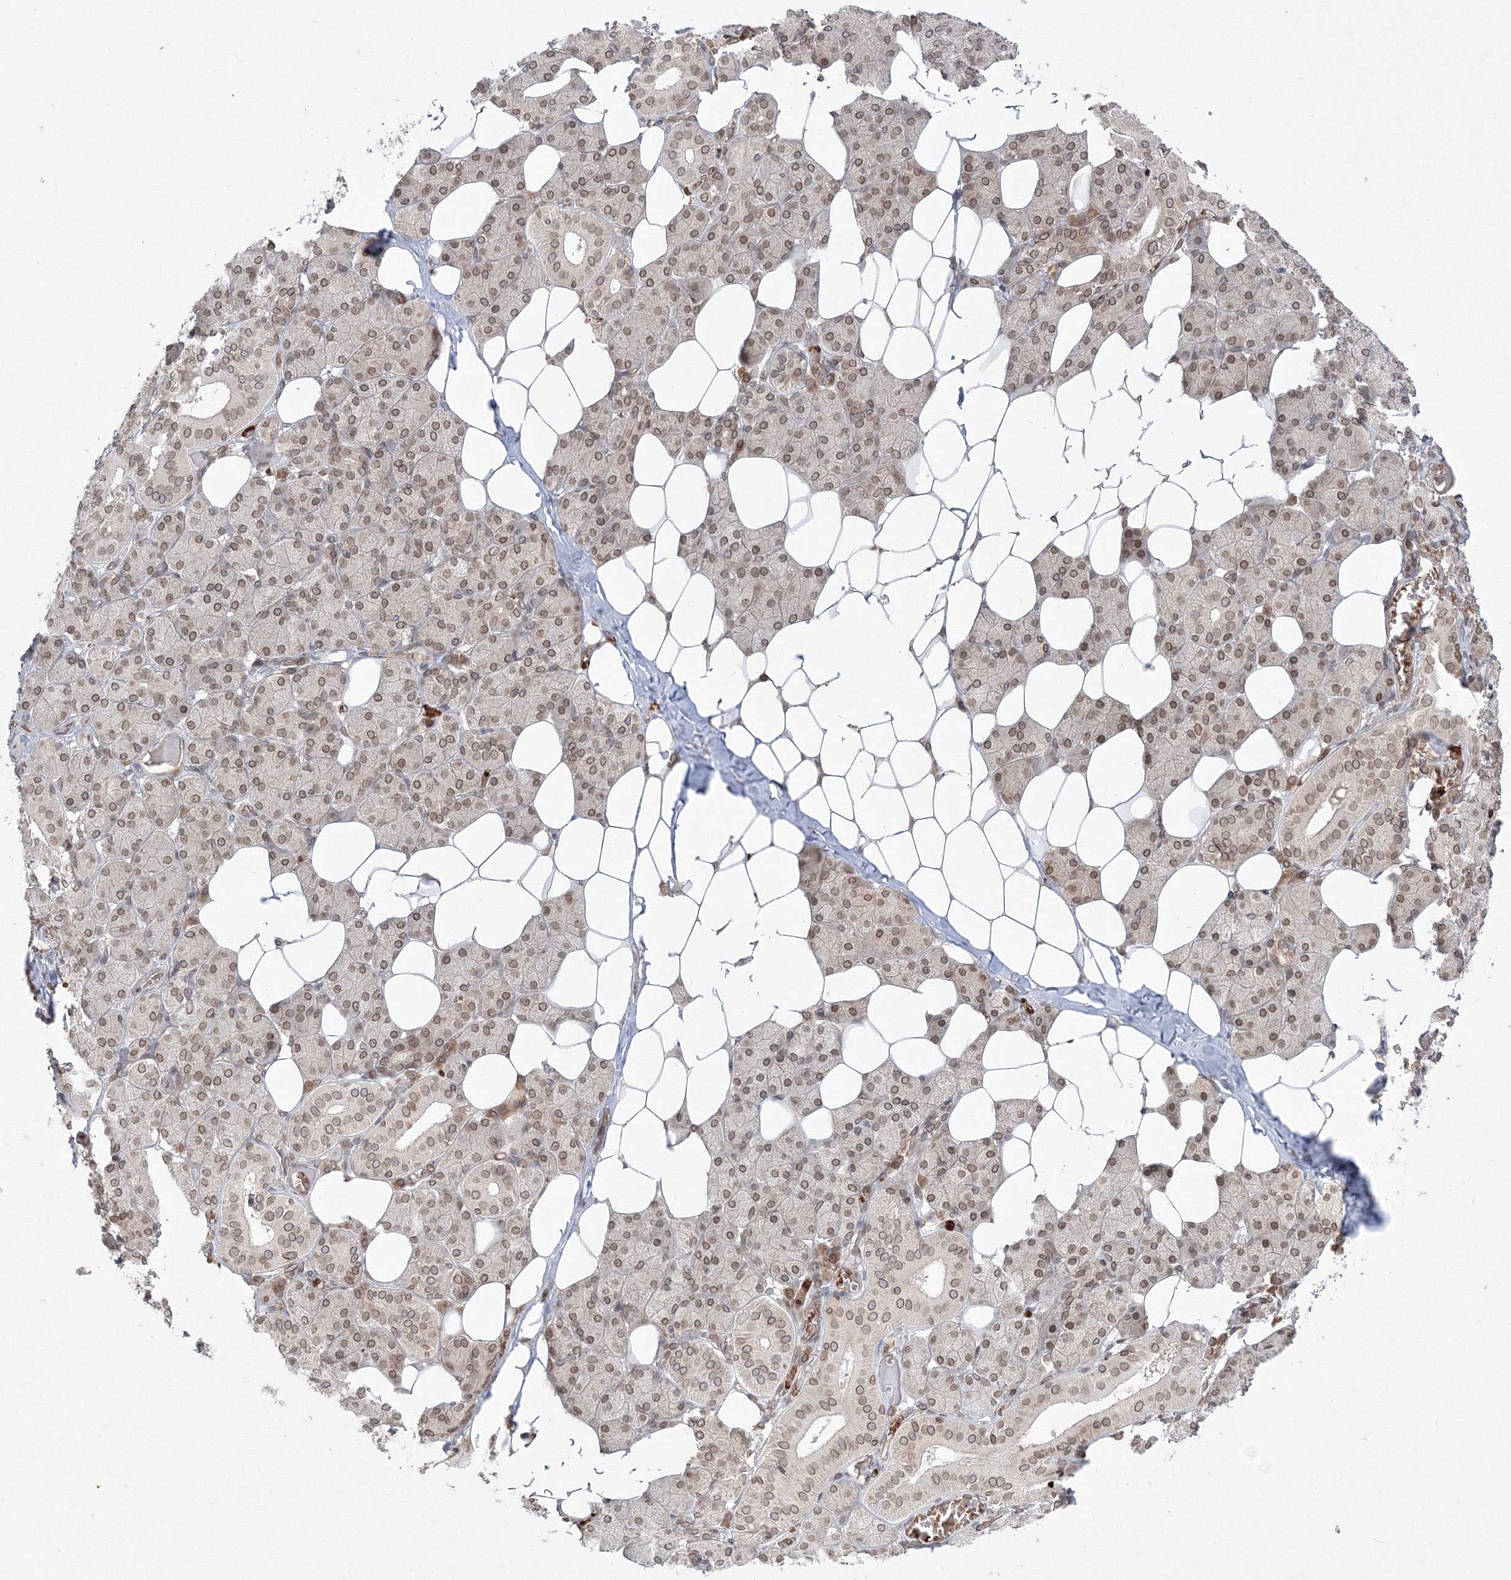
{"staining": {"intensity": "moderate", "quantity": "25%-75%", "location": "cytoplasmic/membranous,nuclear"}, "tissue": "salivary gland", "cell_type": "Glandular cells", "image_type": "normal", "snomed": [{"axis": "morphology", "description": "Normal tissue, NOS"}, {"axis": "topography", "description": "Salivary gland"}], "caption": "A high-resolution histopathology image shows IHC staining of benign salivary gland, which reveals moderate cytoplasmic/membranous,nuclear staining in approximately 25%-75% of glandular cells.", "gene": "DNAJB2", "patient": {"sex": "female", "age": 33}}